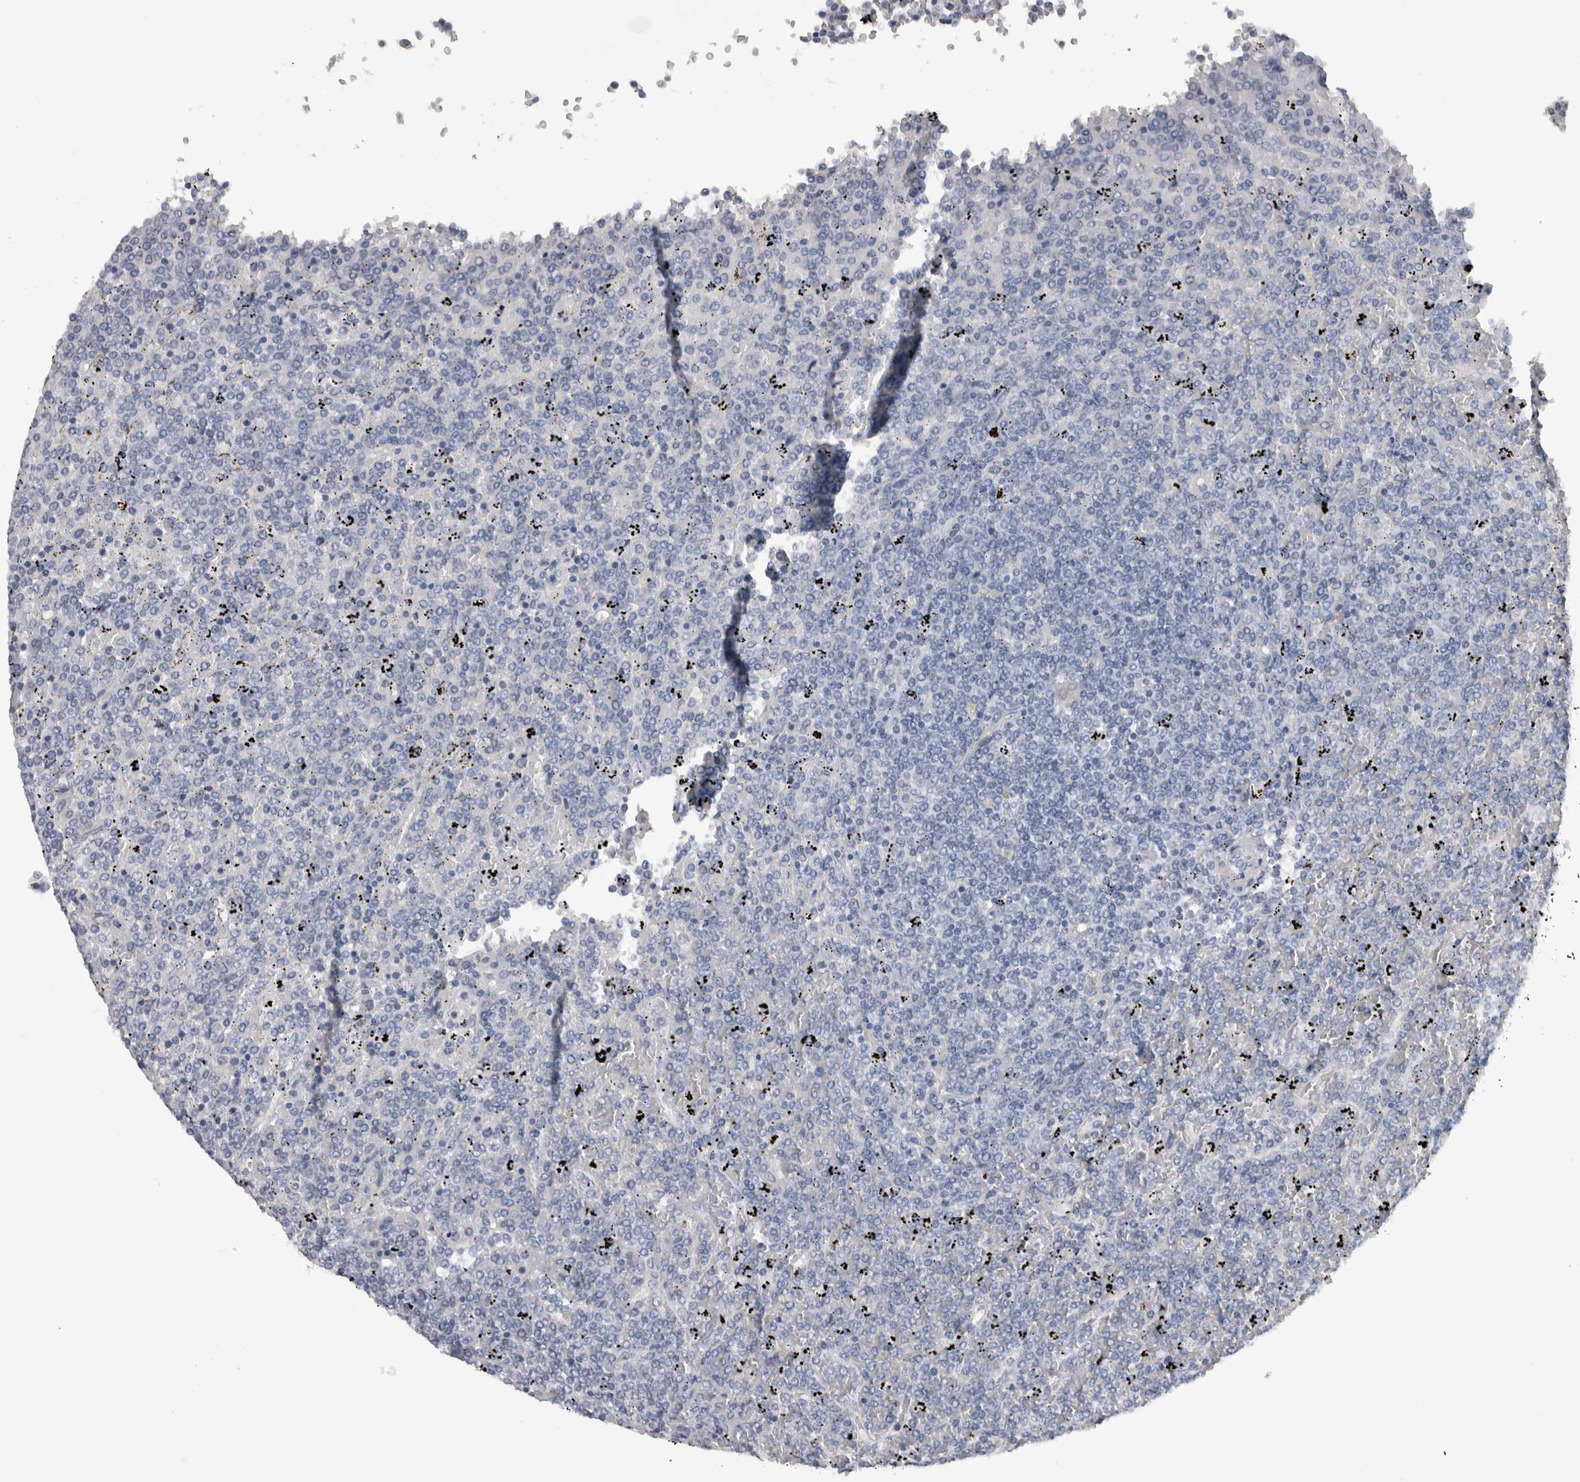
{"staining": {"intensity": "negative", "quantity": "none", "location": "none"}, "tissue": "lymphoma", "cell_type": "Tumor cells", "image_type": "cancer", "snomed": [{"axis": "morphology", "description": "Malignant lymphoma, non-Hodgkin's type, Low grade"}, {"axis": "topography", "description": "Spleen"}], "caption": "Immunohistochemistry (IHC) of low-grade malignant lymphoma, non-Hodgkin's type reveals no expression in tumor cells.", "gene": "ADAM2", "patient": {"sex": "female", "age": 19}}